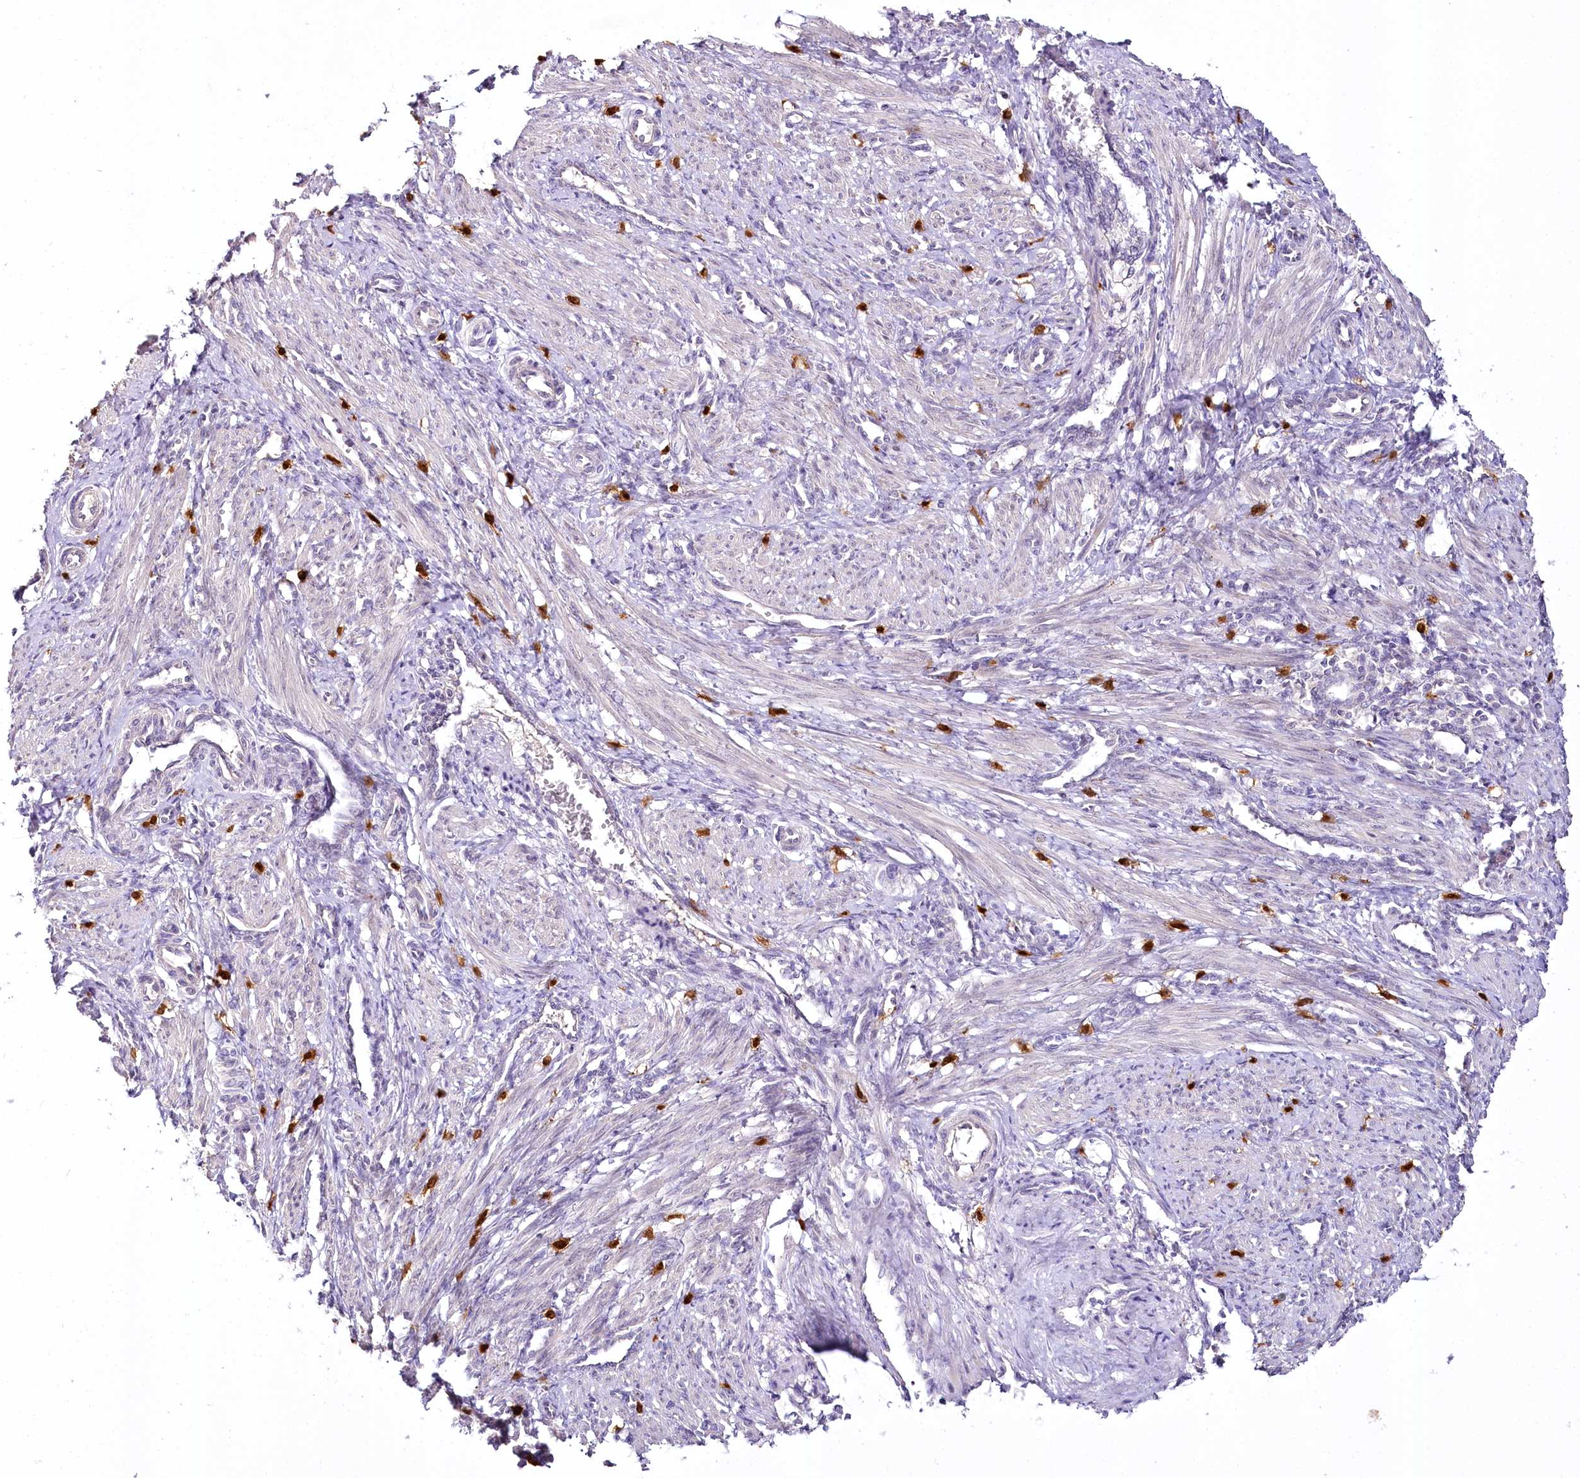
{"staining": {"intensity": "negative", "quantity": "none", "location": "none"}, "tissue": "smooth muscle", "cell_type": "Smooth muscle cells", "image_type": "normal", "snomed": [{"axis": "morphology", "description": "Normal tissue, NOS"}, {"axis": "topography", "description": "Endometrium"}], "caption": "This micrograph is of normal smooth muscle stained with immunohistochemistry (IHC) to label a protein in brown with the nuclei are counter-stained blue. There is no staining in smooth muscle cells.", "gene": "VWA5A", "patient": {"sex": "female", "age": 33}}